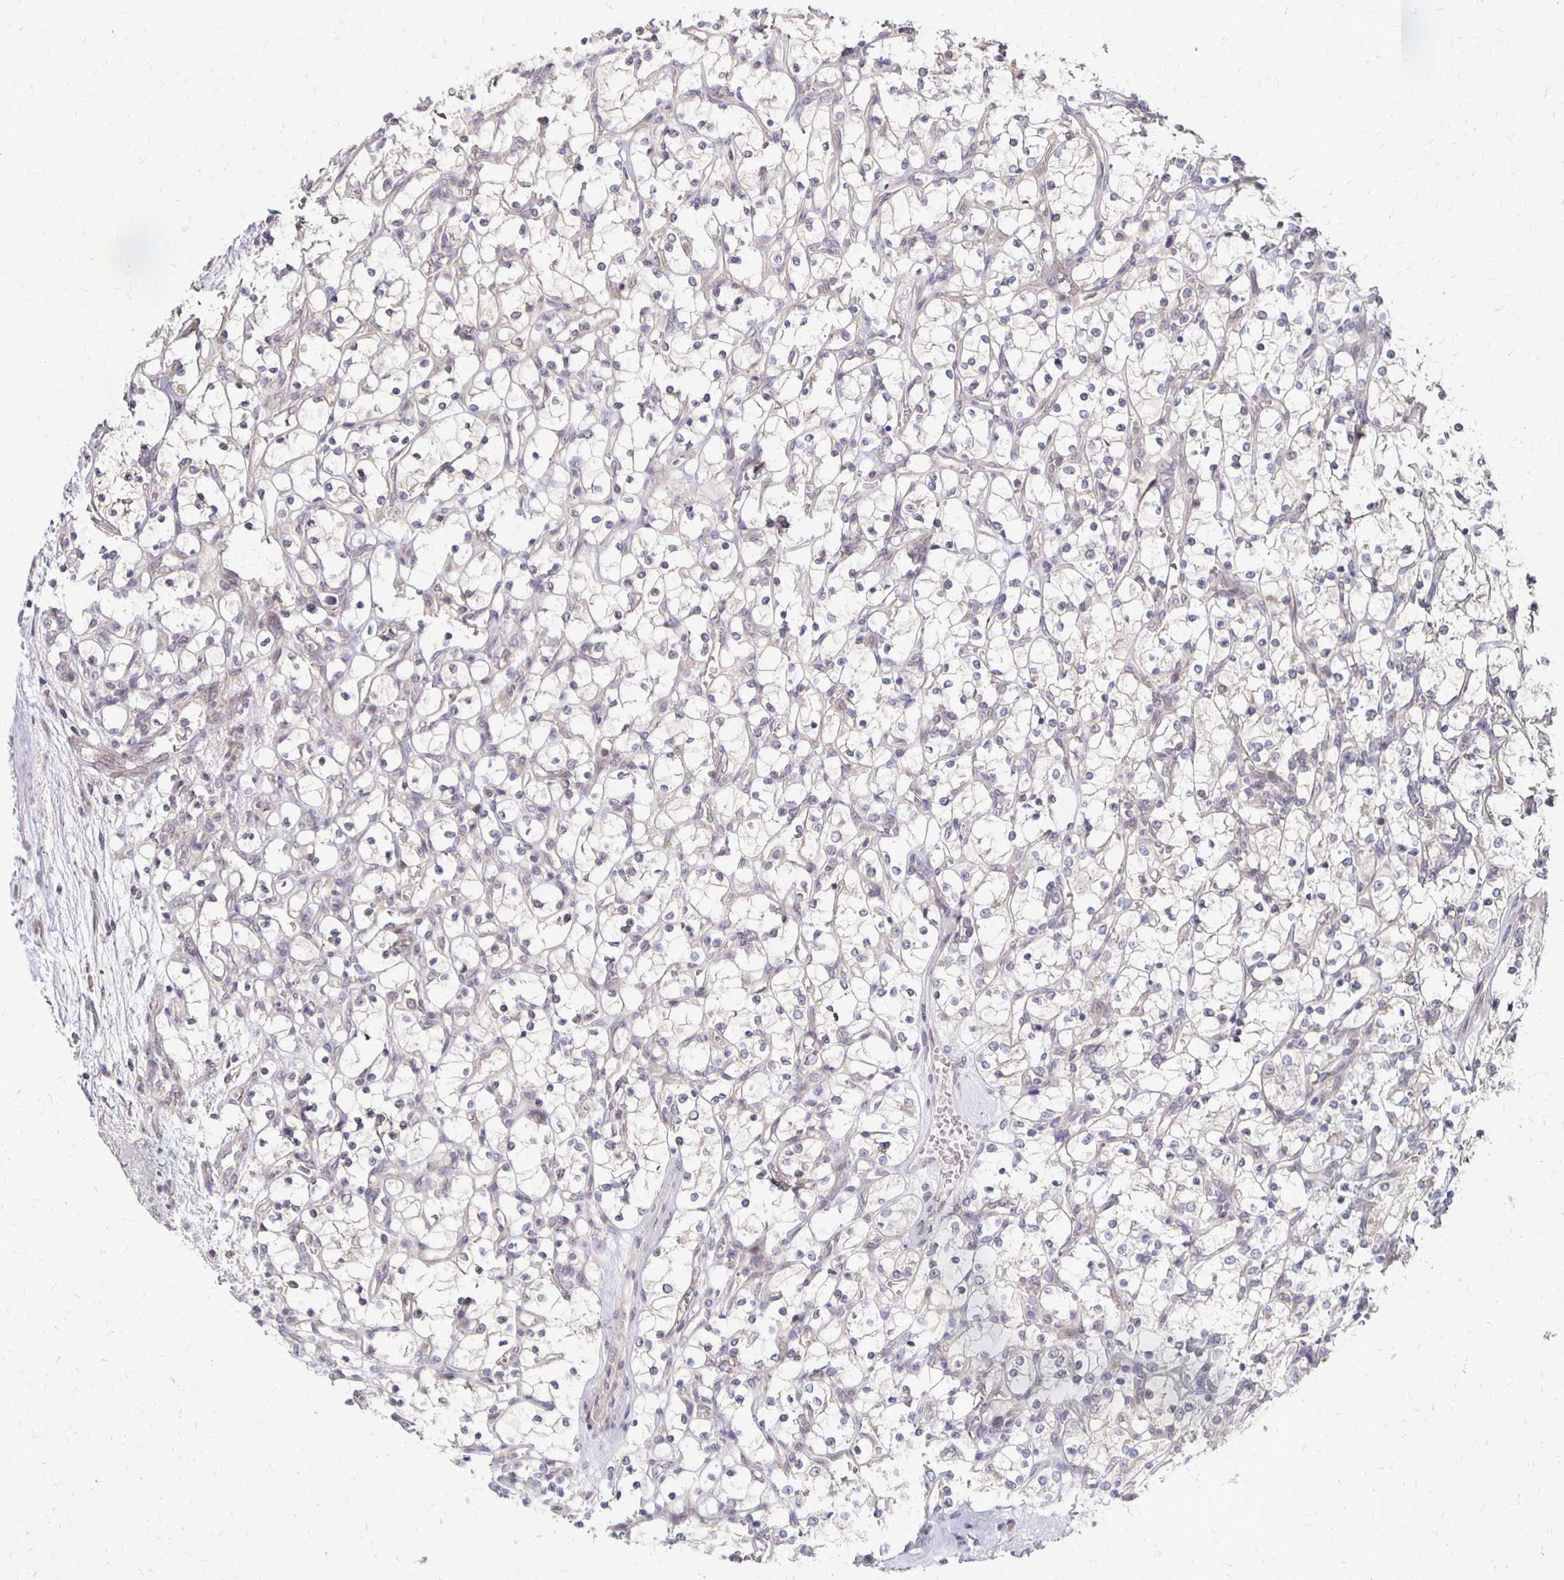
{"staining": {"intensity": "negative", "quantity": "none", "location": "none"}, "tissue": "renal cancer", "cell_type": "Tumor cells", "image_type": "cancer", "snomed": [{"axis": "morphology", "description": "Adenocarcinoma, NOS"}, {"axis": "topography", "description": "Kidney"}], "caption": "The IHC micrograph has no significant positivity in tumor cells of renal adenocarcinoma tissue. The staining was performed using DAB to visualize the protein expression in brown, while the nuclei were stained in blue with hematoxylin (Magnification: 20x).", "gene": "PRKCB", "patient": {"sex": "female", "age": 69}}